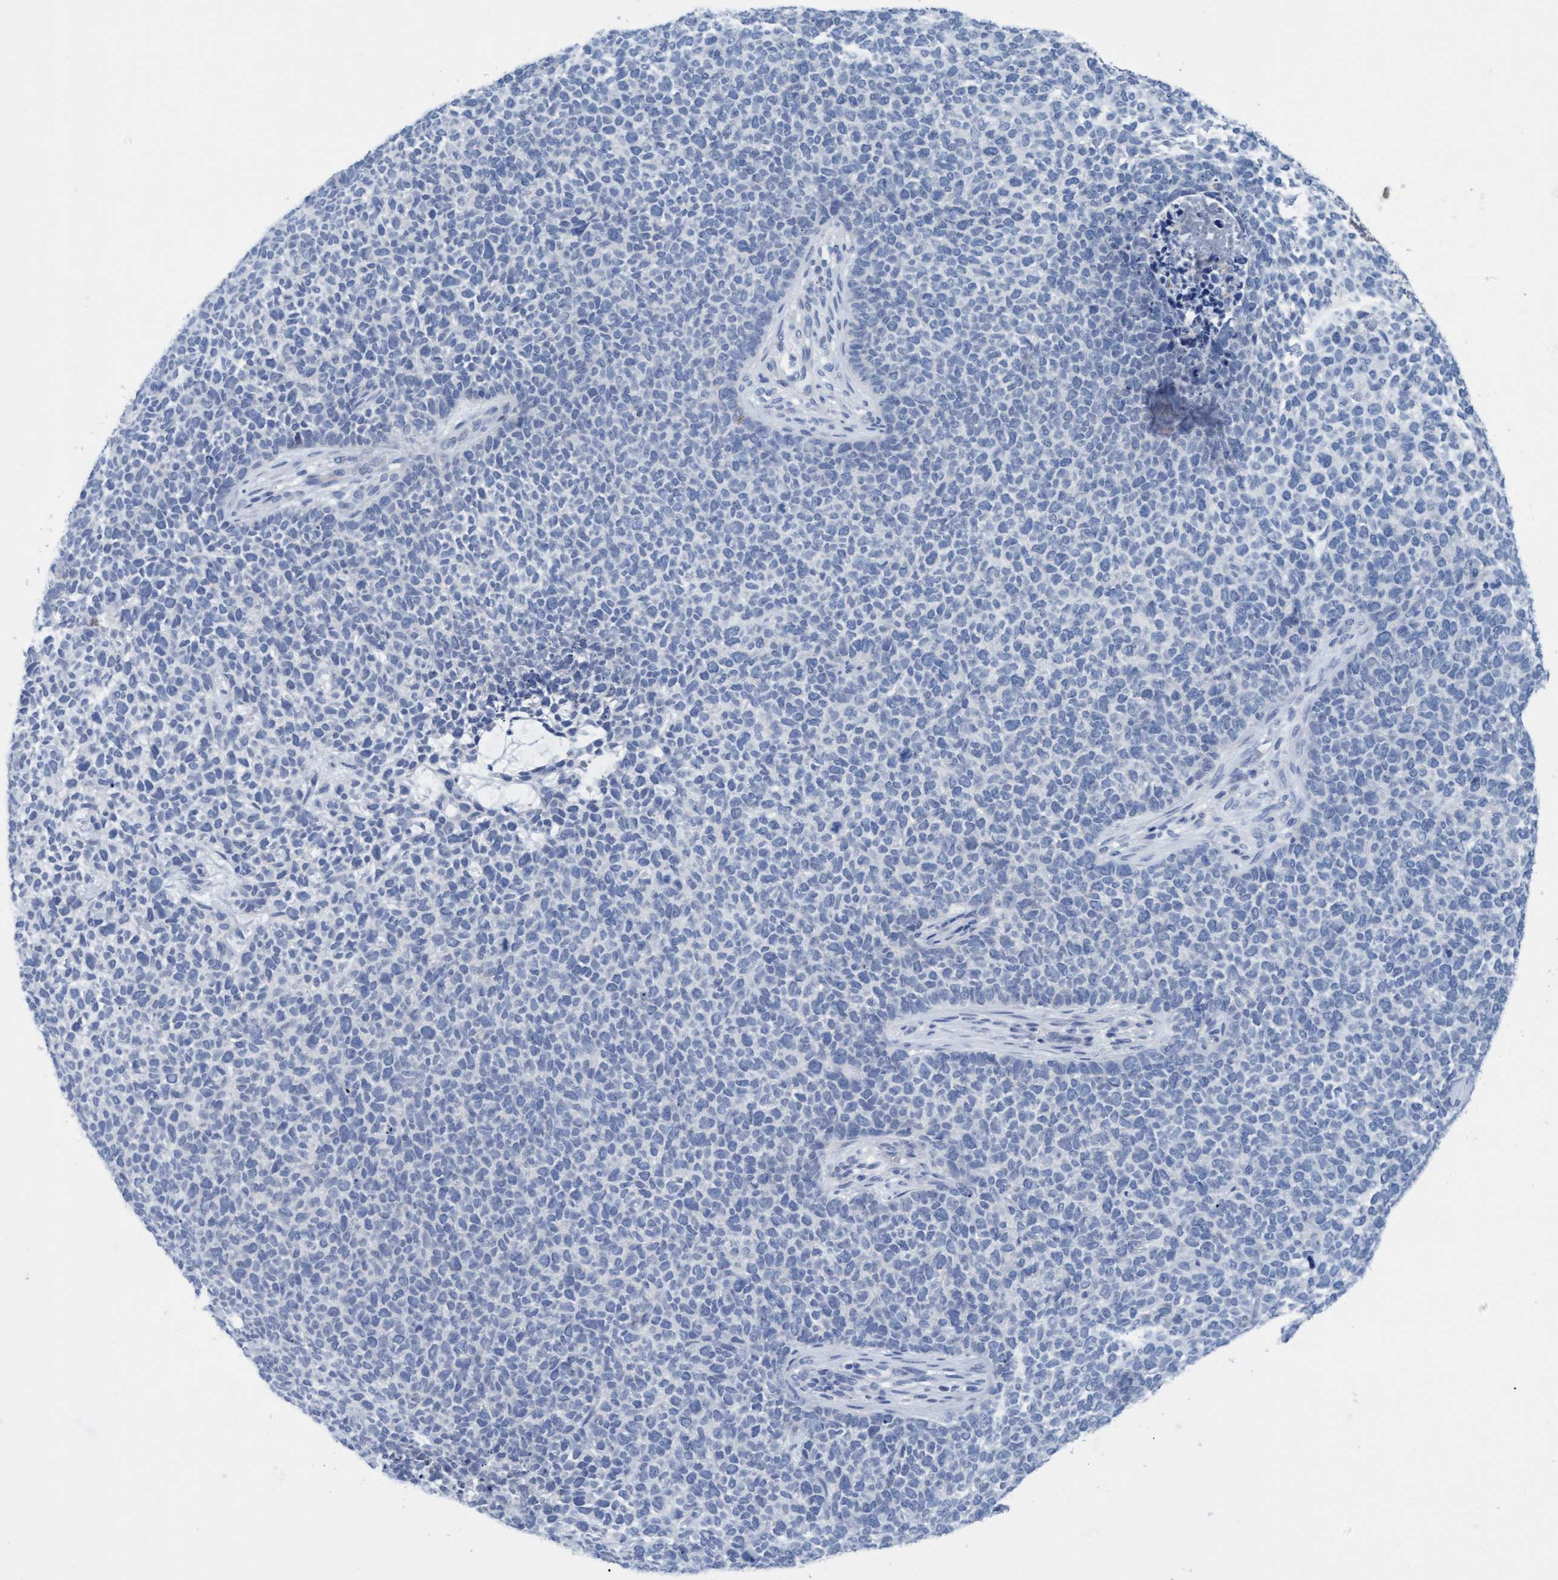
{"staining": {"intensity": "negative", "quantity": "none", "location": "none"}, "tissue": "skin cancer", "cell_type": "Tumor cells", "image_type": "cancer", "snomed": [{"axis": "morphology", "description": "Basal cell carcinoma"}, {"axis": "topography", "description": "Skin"}], "caption": "The photomicrograph demonstrates no significant positivity in tumor cells of skin cancer.", "gene": "SSTR3", "patient": {"sex": "female", "age": 84}}